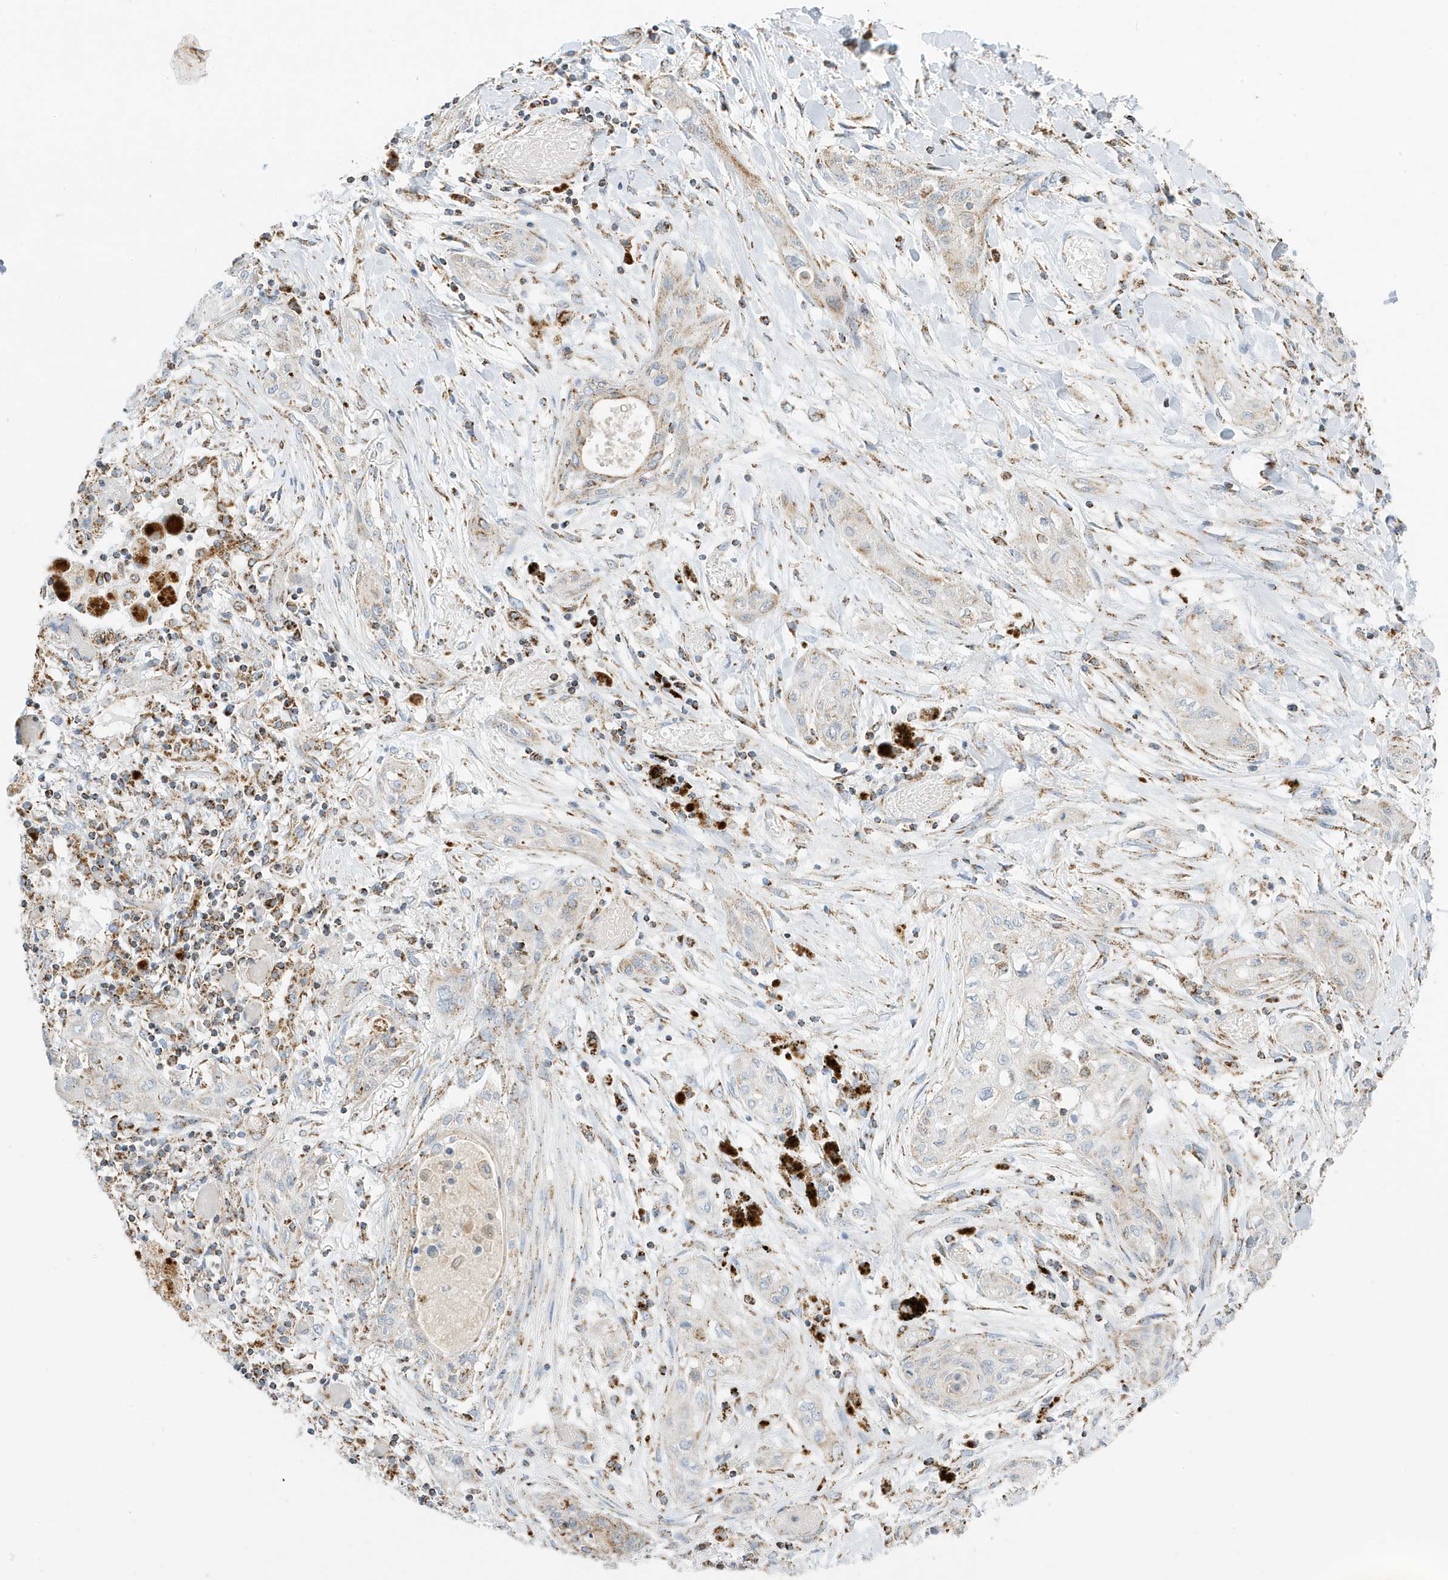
{"staining": {"intensity": "weak", "quantity": "<25%", "location": "cytoplasmic/membranous"}, "tissue": "lung cancer", "cell_type": "Tumor cells", "image_type": "cancer", "snomed": [{"axis": "morphology", "description": "Squamous cell carcinoma, NOS"}, {"axis": "topography", "description": "Lung"}], "caption": "Immunohistochemistry (IHC) histopathology image of neoplastic tissue: squamous cell carcinoma (lung) stained with DAB (3,3'-diaminobenzidine) exhibits no significant protein expression in tumor cells.", "gene": "ATP5ME", "patient": {"sex": "female", "age": 47}}